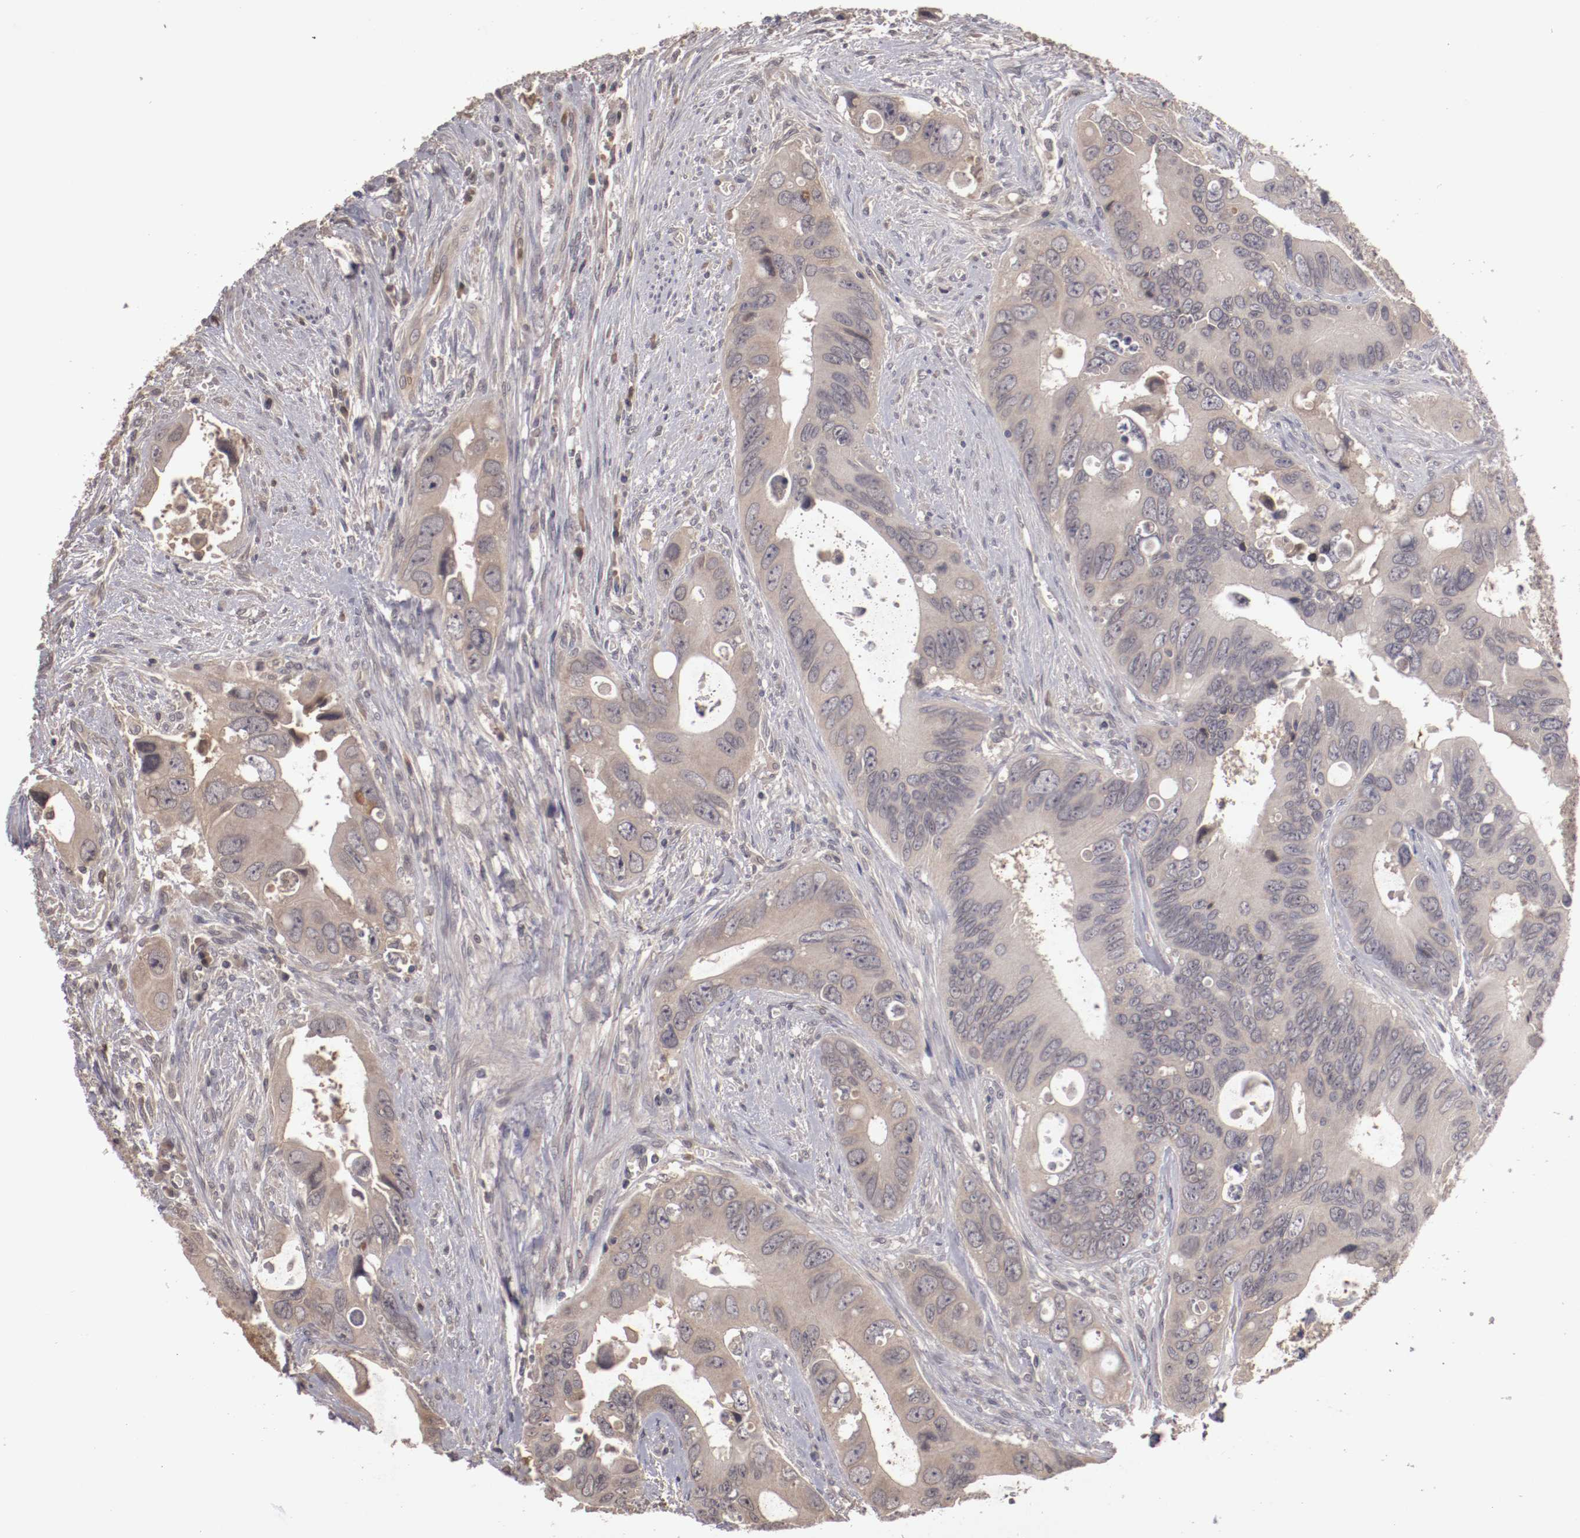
{"staining": {"intensity": "weak", "quantity": "<25%", "location": "cytoplasmic/membranous"}, "tissue": "colorectal cancer", "cell_type": "Tumor cells", "image_type": "cancer", "snomed": [{"axis": "morphology", "description": "Adenocarcinoma, NOS"}, {"axis": "topography", "description": "Rectum"}], "caption": "IHC micrograph of human colorectal cancer stained for a protein (brown), which reveals no positivity in tumor cells.", "gene": "CP", "patient": {"sex": "male", "age": 70}}